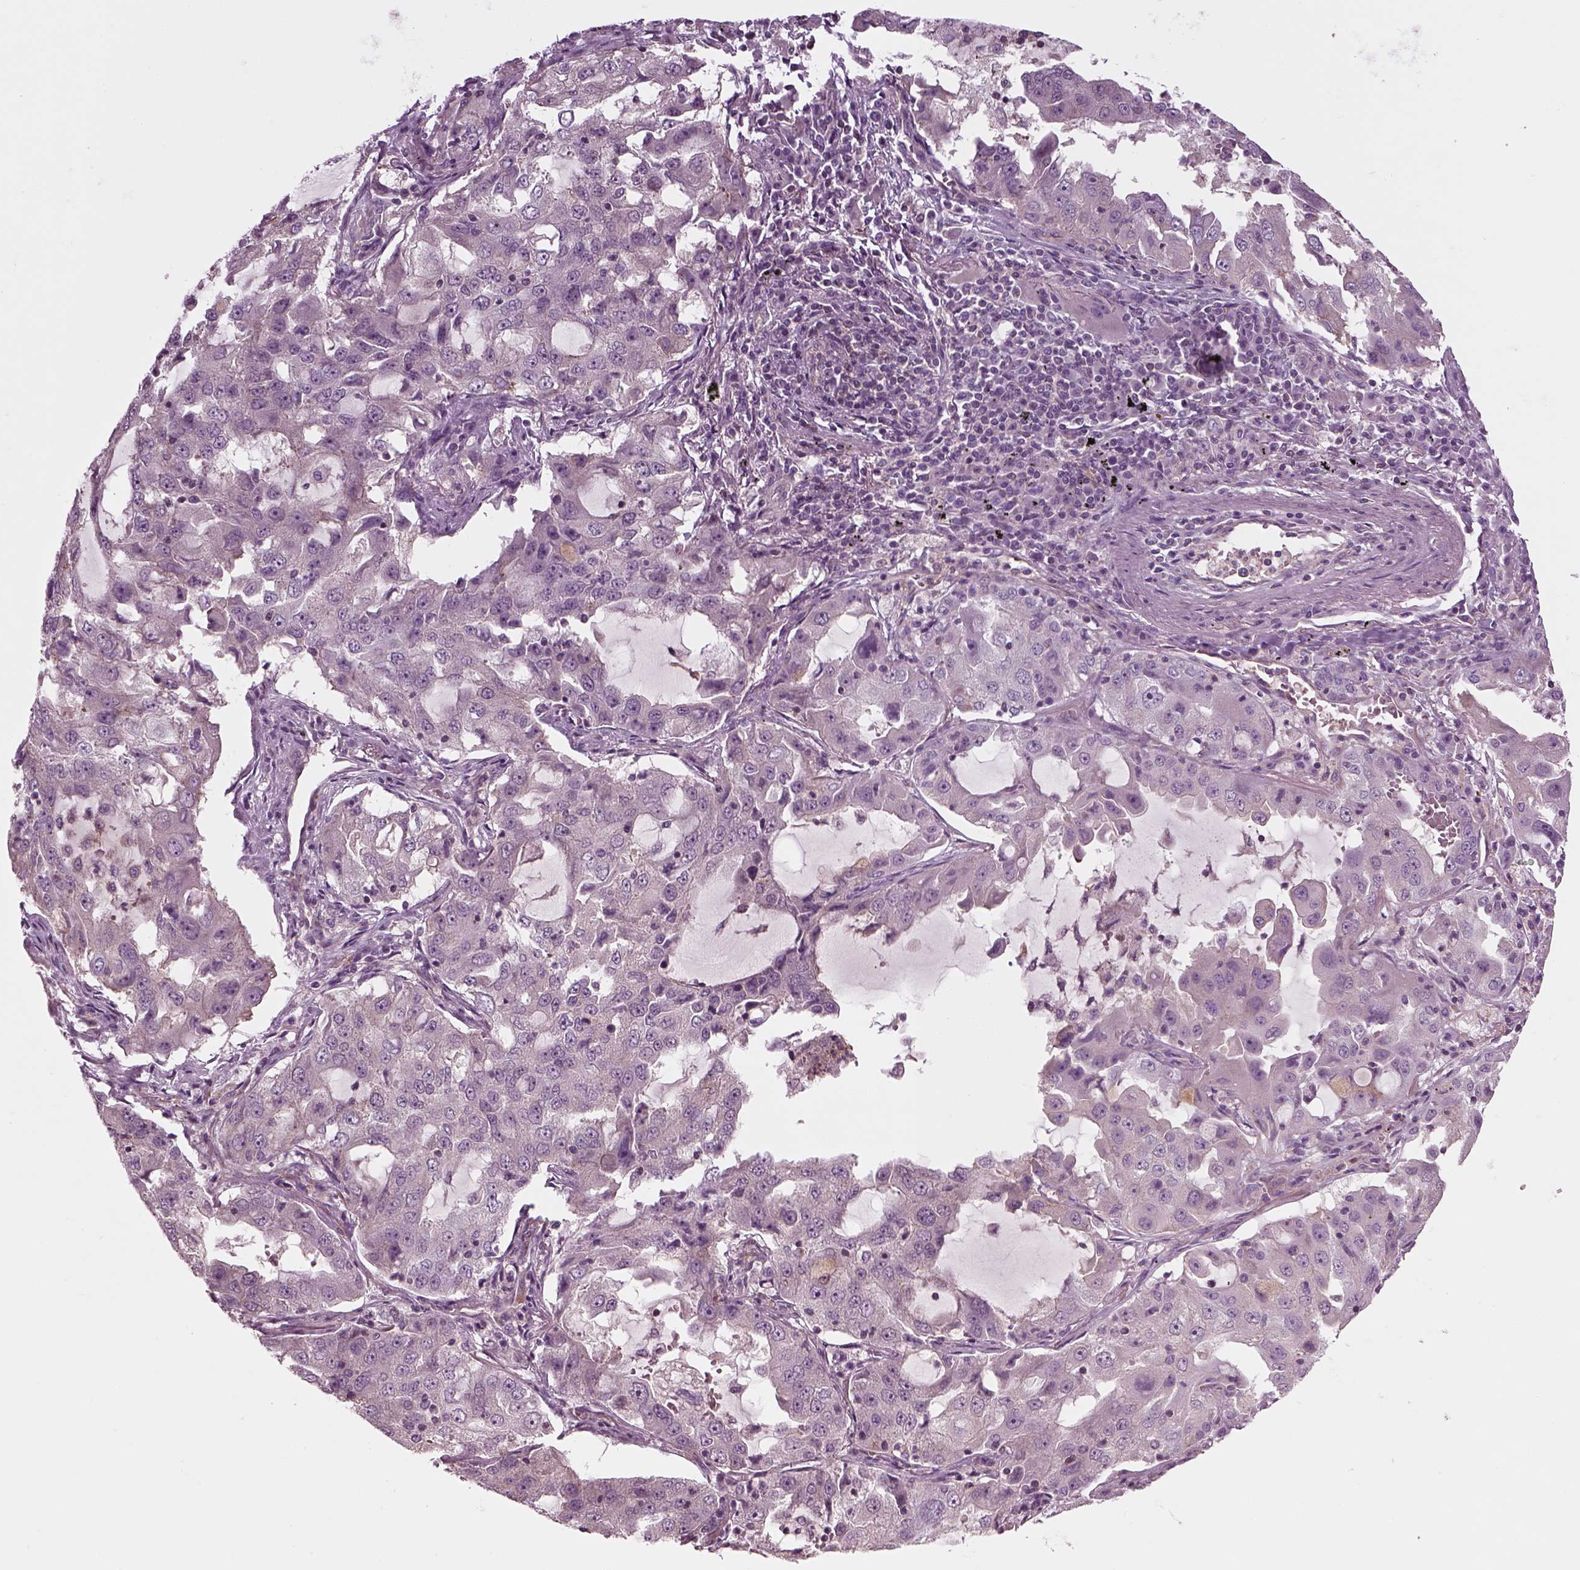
{"staining": {"intensity": "weak", "quantity": "25%-75%", "location": "cytoplasmic/membranous"}, "tissue": "lung cancer", "cell_type": "Tumor cells", "image_type": "cancer", "snomed": [{"axis": "morphology", "description": "Adenocarcinoma, NOS"}, {"axis": "topography", "description": "Lung"}], "caption": "Brown immunohistochemical staining in lung adenocarcinoma reveals weak cytoplasmic/membranous expression in approximately 25%-75% of tumor cells.", "gene": "SLC2A3", "patient": {"sex": "female", "age": 61}}